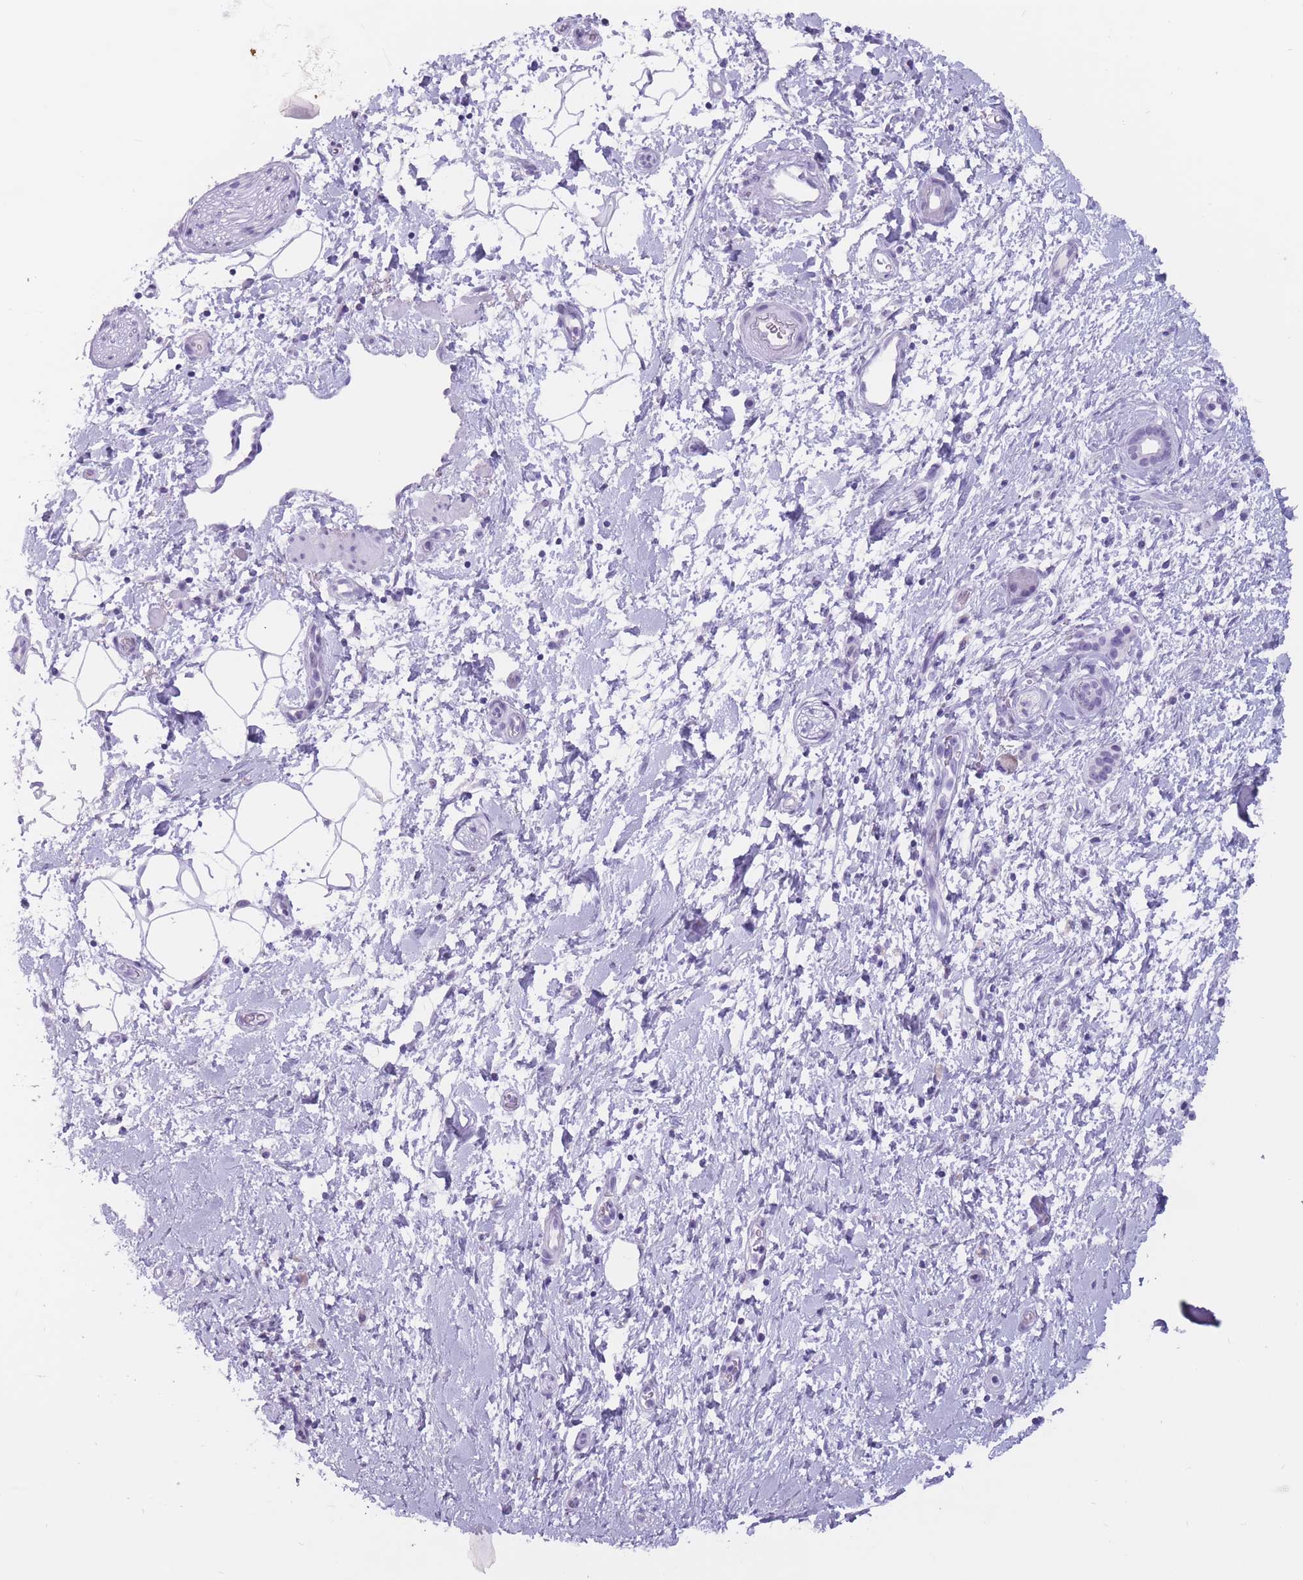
{"staining": {"intensity": "negative", "quantity": "none", "location": "none"}, "tissue": "adipose tissue", "cell_type": "Adipocytes", "image_type": "normal", "snomed": [{"axis": "morphology", "description": "Normal tissue, NOS"}, {"axis": "morphology", "description": "Adenocarcinoma, NOS"}, {"axis": "topography", "description": "Pancreas"}, {"axis": "topography", "description": "Peripheral nerve tissue"}], "caption": "DAB (3,3'-diaminobenzidine) immunohistochemical staining of unremarkable adipose tissue demonstrates no significant expression in adipocytes.", "gene": "PNMA3", "patient": {"sex": "female", "age": 77}}